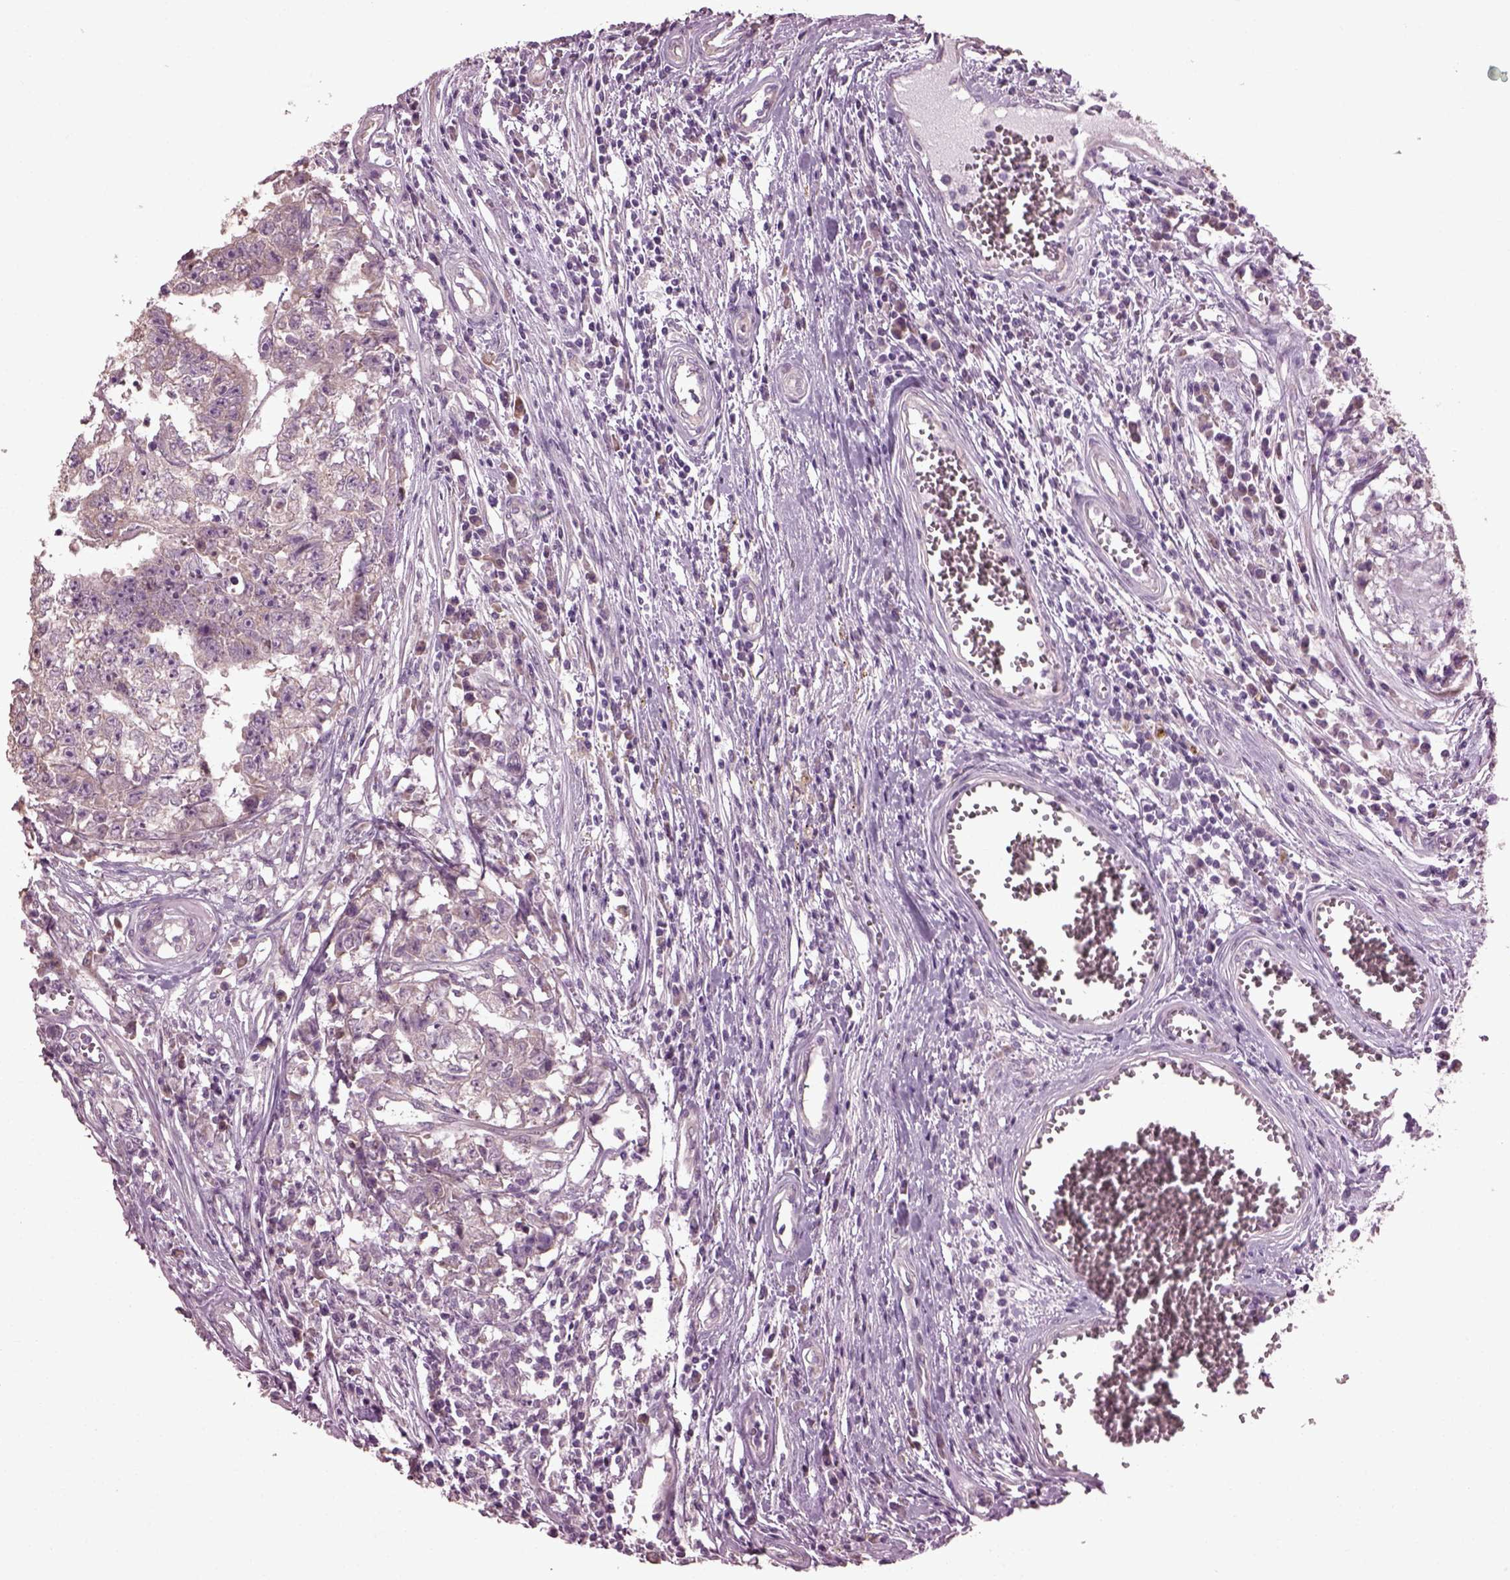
{"staining": {"intensity": "negative", "quantity": "none", "location": "none"}, "tissue": "testis cancer", "cell_type": "Tumor cells", "image_type": "cancer", "snomed": [{"axis": "morphology", "description": "Carcinoma, Embryonal, NOS"}, {"axis": "topography", "description": "Testis"}], "caption": "The image reveals no staining of tumor cells in testis embryonal carcinoma.", "gene": "CABP5", "patient": {"sex": "male", "age": 36}}